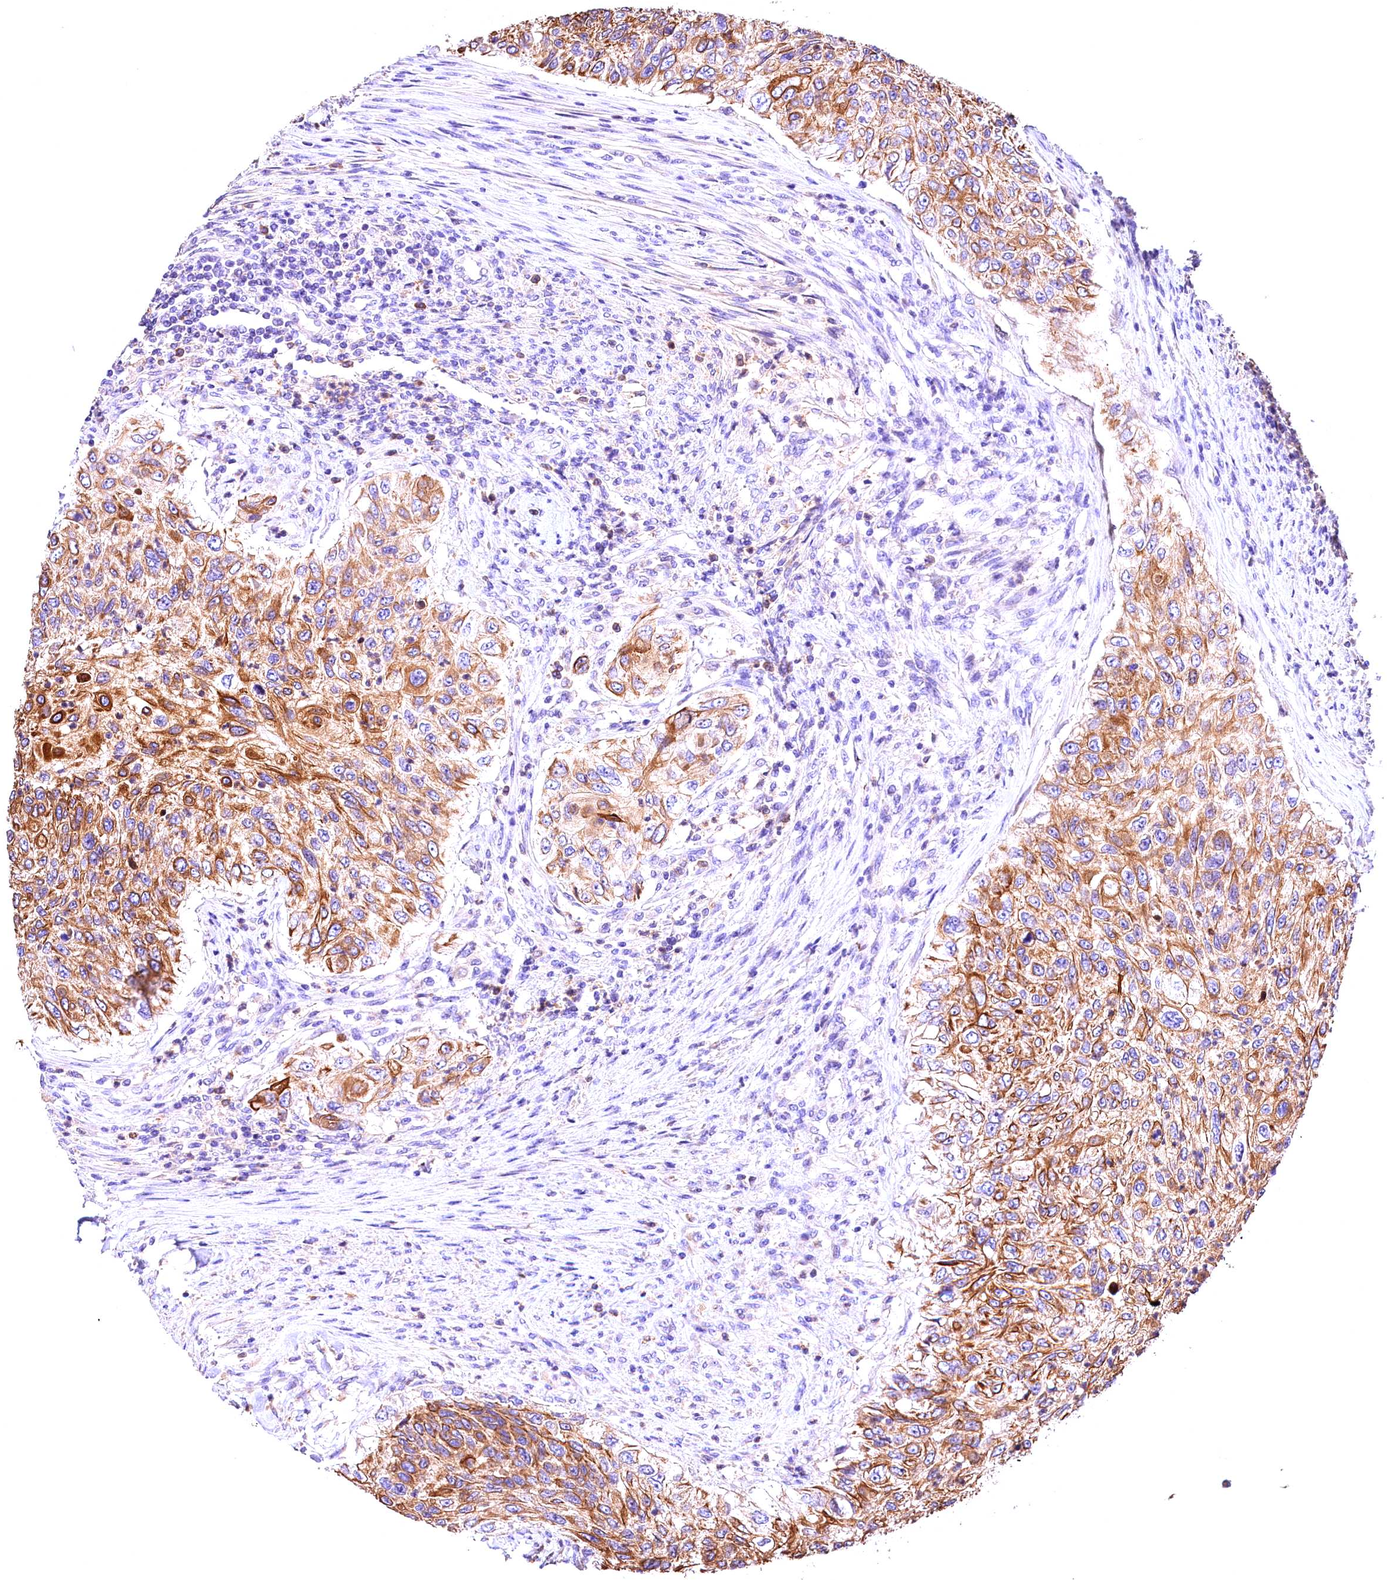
{"staining": {"intensity": "moderate", "quantity": ">75%", "location": "cytoplasmic/membranous"}, "tissue": "urothelial cancer", "cell_type": "Tumor cells", "image_type": "cancer", "snomed": [{"axis": "morphology", "description": "Urothelial carcinoma, High grade"}, {"axis": "topography", "description": "Urinary bladder"}], "caption": "Urothelial cancer was stained to show a protein in brown. There is medium levels of moderate cytoplasmic/membranous expression in about >75% of tumor cells.", "gene": "ARMC6", "patient": {"sex": "female", "age": 60}}